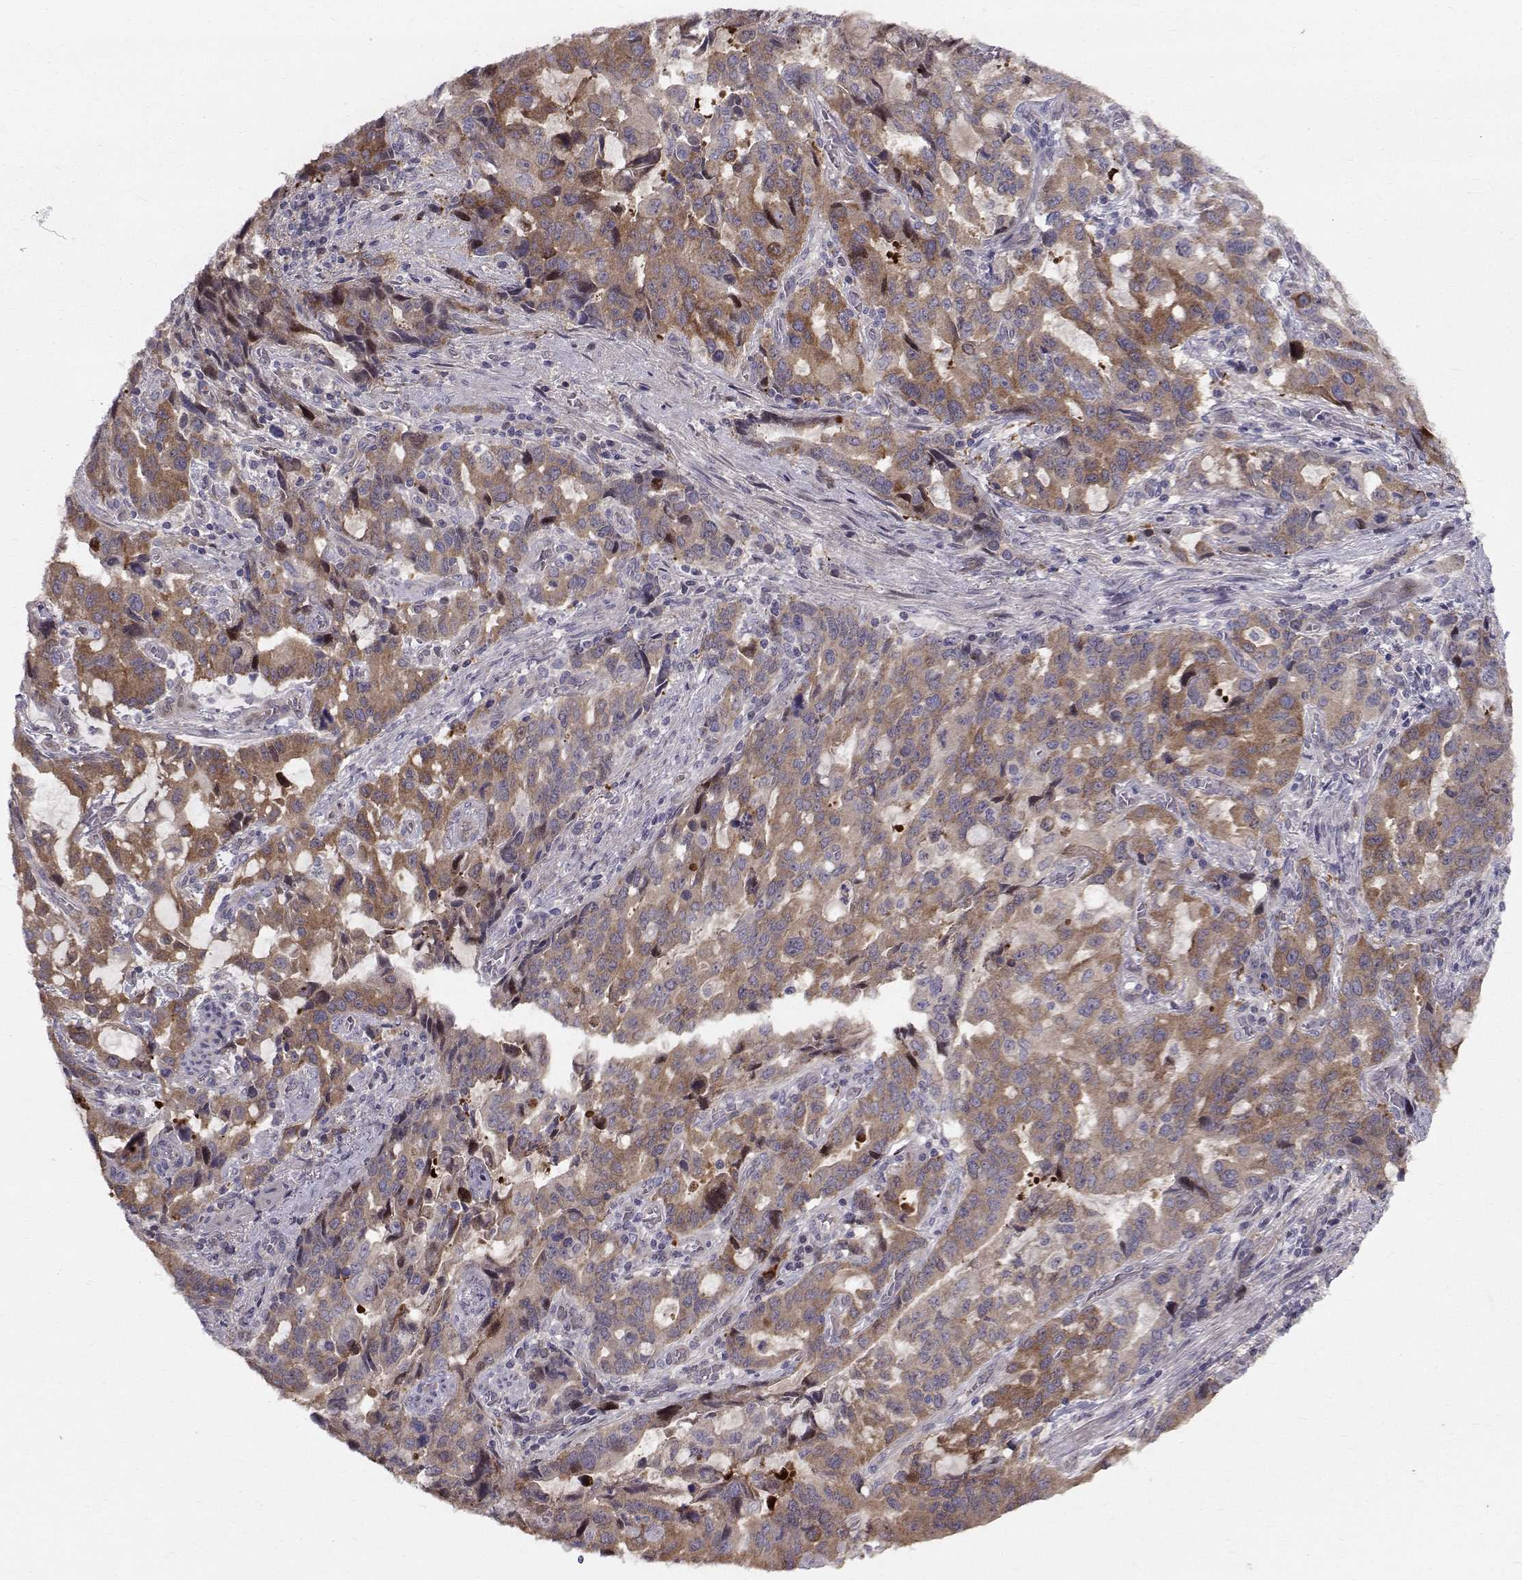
{"staining": {"intensity": "moderate", "quantity": ">75%", "location": "cytoplasmic/membranous"}, "tissue": "stomach cancer", "cell_type": "Tumor cells", "image_type": "cancer", "snomed": [{"axis": "morphology", "description": "Adenocarcinoma, NOS"}, {"axis": "topography", "description": "Stomach, upper"}], "caption": "DAB (3,3'-diaminobenzidine) immunohistochemical staining of human stomach adenocarcinoma displays moderate cytoplasmic/membranous protein expression in approximately >75% of tumor cells. The staining was performed using DAB (3,3'-diaminobenzidine), with brown indicating positive protein expression. Nuclei are stained blue with hematoxylin.", "gene": "HSP90AB1", "patient": {"sex": "male", "age": 85}}